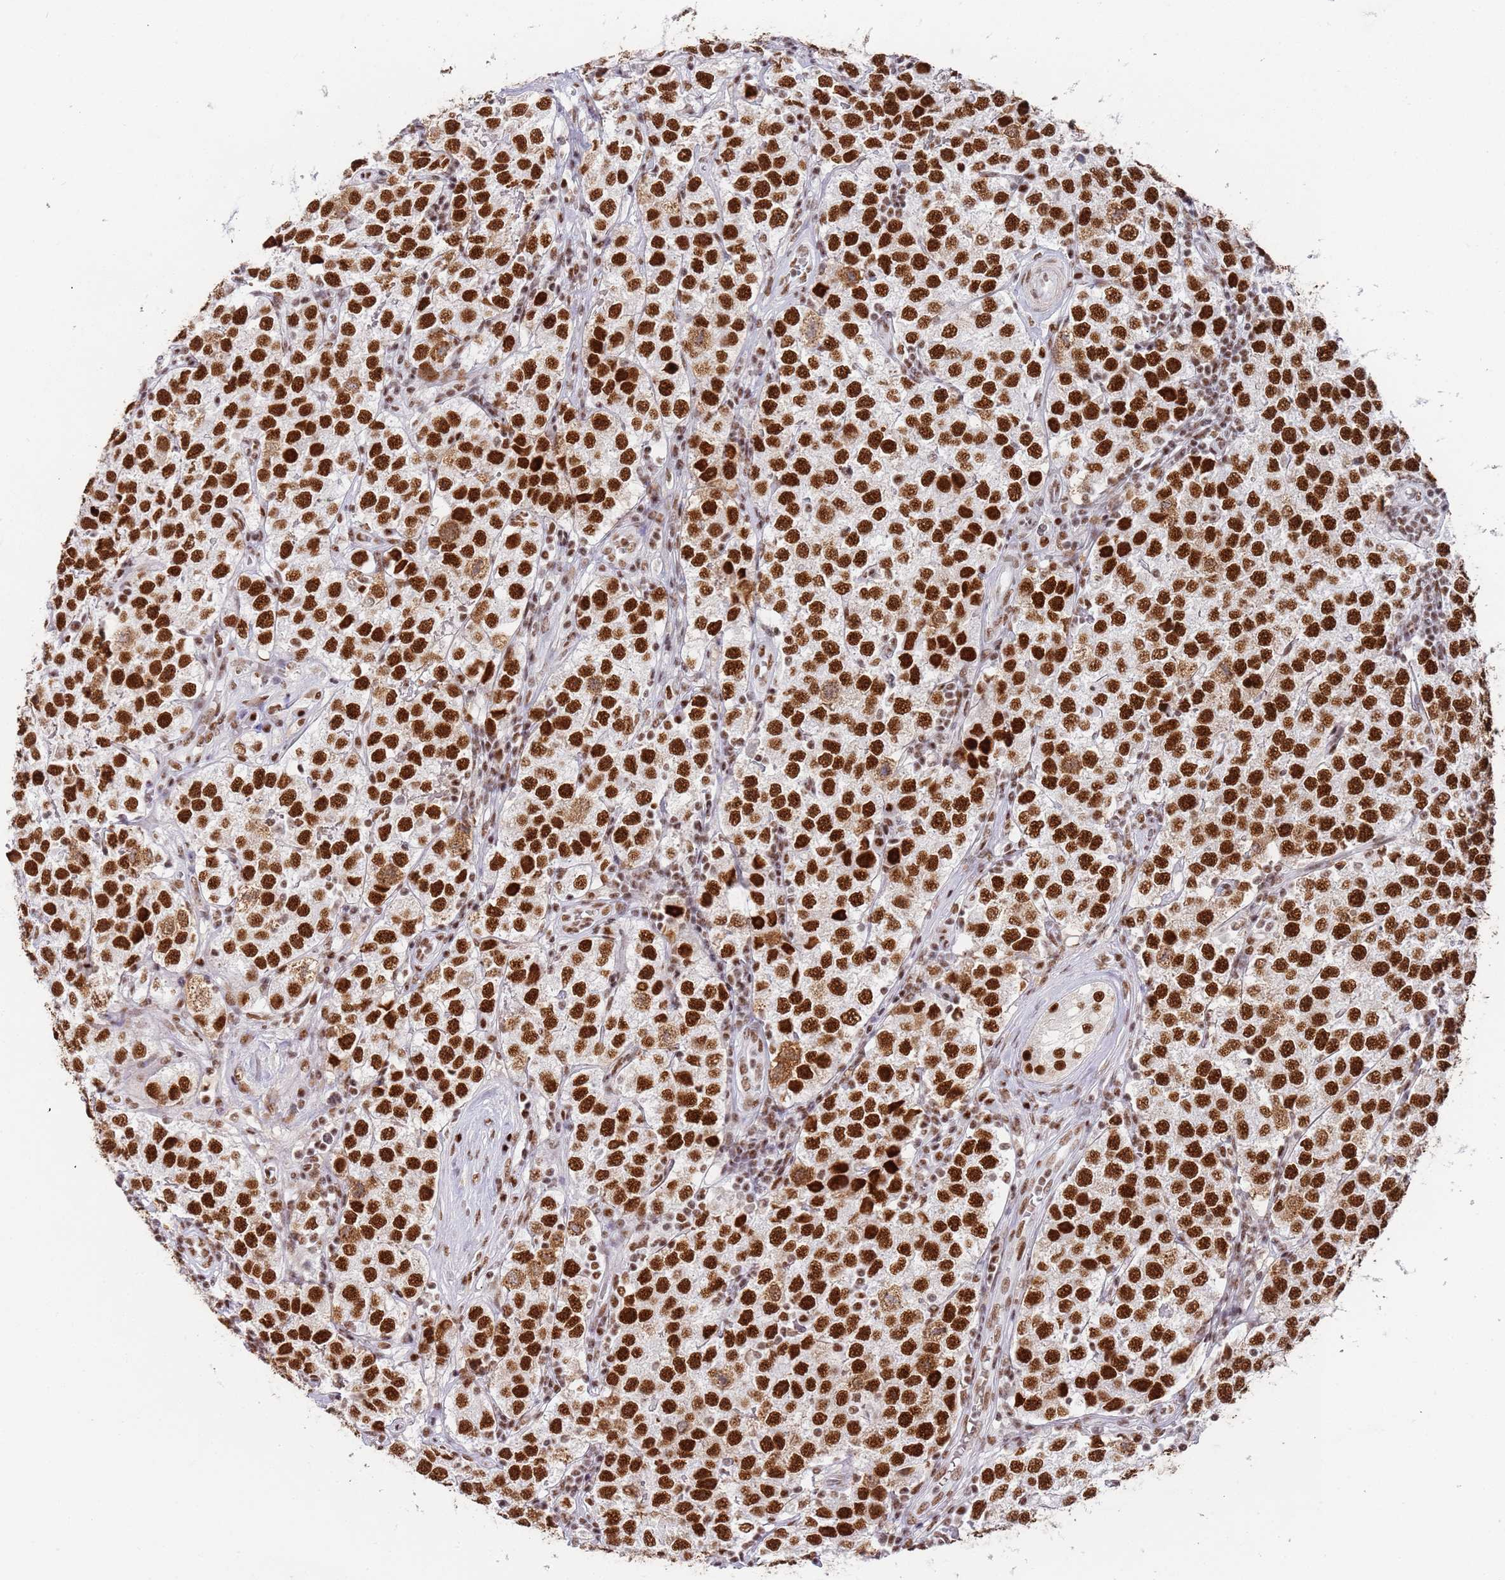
{"staining": {"intensity": "strong", "quantity": ">75%", "location": "nuclear"}, "tissue": "testis cancer", "cell_type": "Tumor cells", "image_type": "cancer", "snomed": [{"axis": "morphology", "description": "Seminoma, NOS"}, {"axis": "topography", "description": "Testis"}], "caption": "Immunohistochemical staining of human testis cancer (seminoma) displays high levels of strong nuclear positivity in about >75% of tumor cells.", "gene": "AKAP8L", "patient": {"sex": "male", "age": 34}}